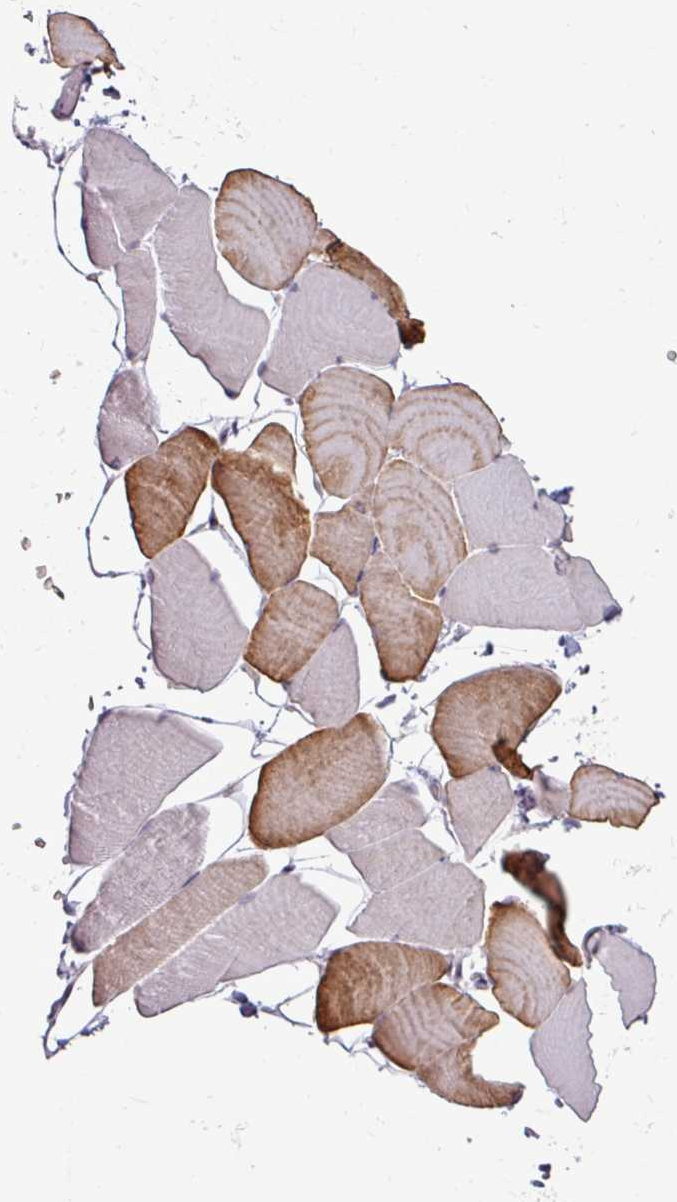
{"staining": {"intensity": "moderate", "quantity": "25%-75%", "location": "cytoplasmic/membranous"}, "tissue": "skeletal muscle", "cell_type": "Myocytes", "image_type": "normal", "snomed": [{"axis": "morphology", "description": "Normal tissue, NOS"}, {"axis": "topography", "description": "Skeletal muscle"}], "caption": "Skeletal muscle stained for a protein exhibits moderate cytoplasmic/membranous positivity in myocytes. (DAB IHC with brightfield microscopy, high magnification).", "gene": "GPT2", "patient": {"sex": "male", "age": 25}}